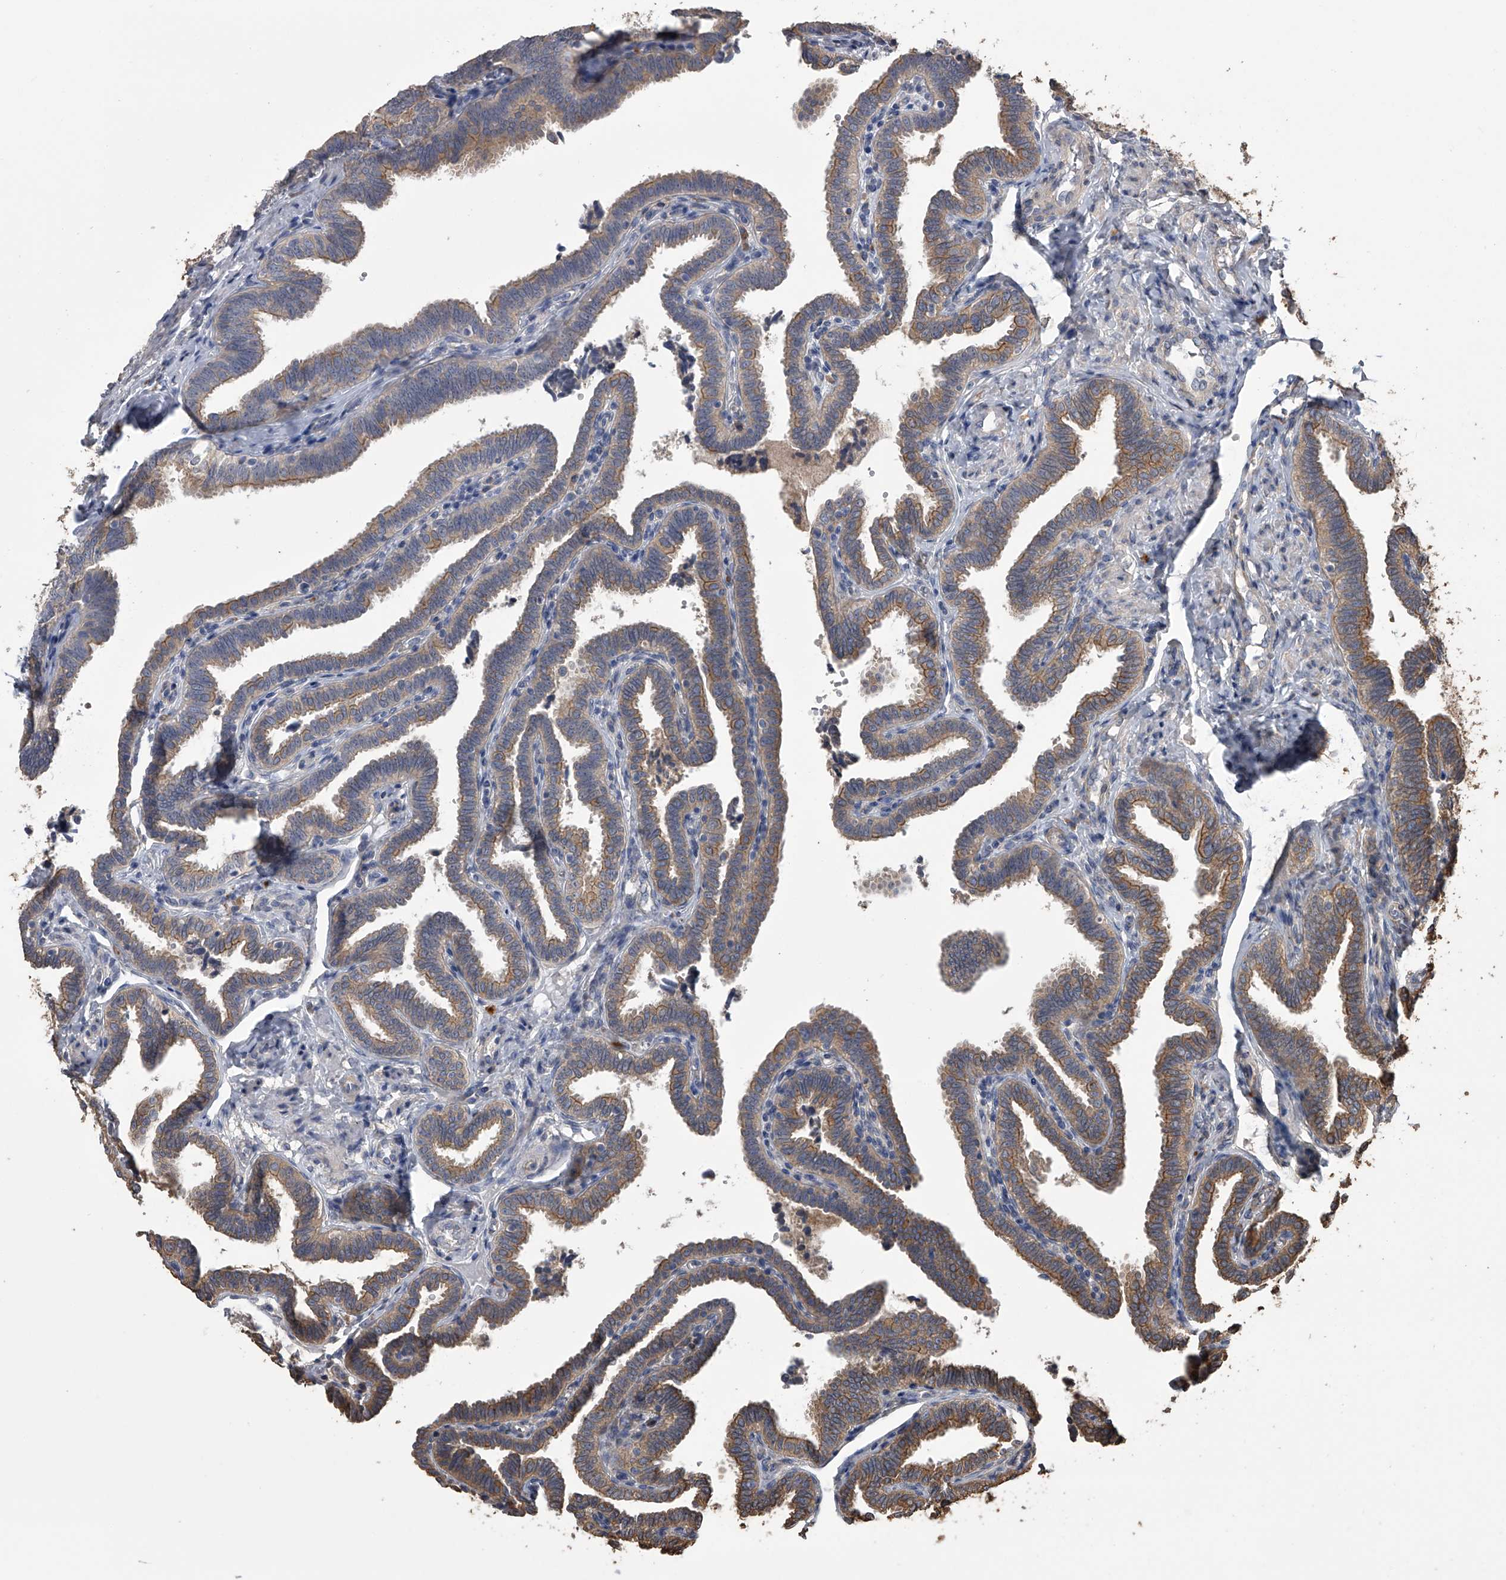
{"staining": {"intensity": "moderate", "quantity": ">75%", "location": "cytoplasmic/membranous"}, "tissue": "fallopian tube", "cell_type": "Glandular cells", "image_type": "normal", "snomed": [{"axis": "morphology", "description": "Normal tissue, NOS"}, {"axis": "topography", "description": "Fallopian tube"}], "caption": "Fallopian tube stained with a brown dye reveals moderate cytoplasmic/membranous positive expression in approximately >75% of glandular cells.", "gene": "ZNF343", "patient": {"sex": "female", "age": 39}}